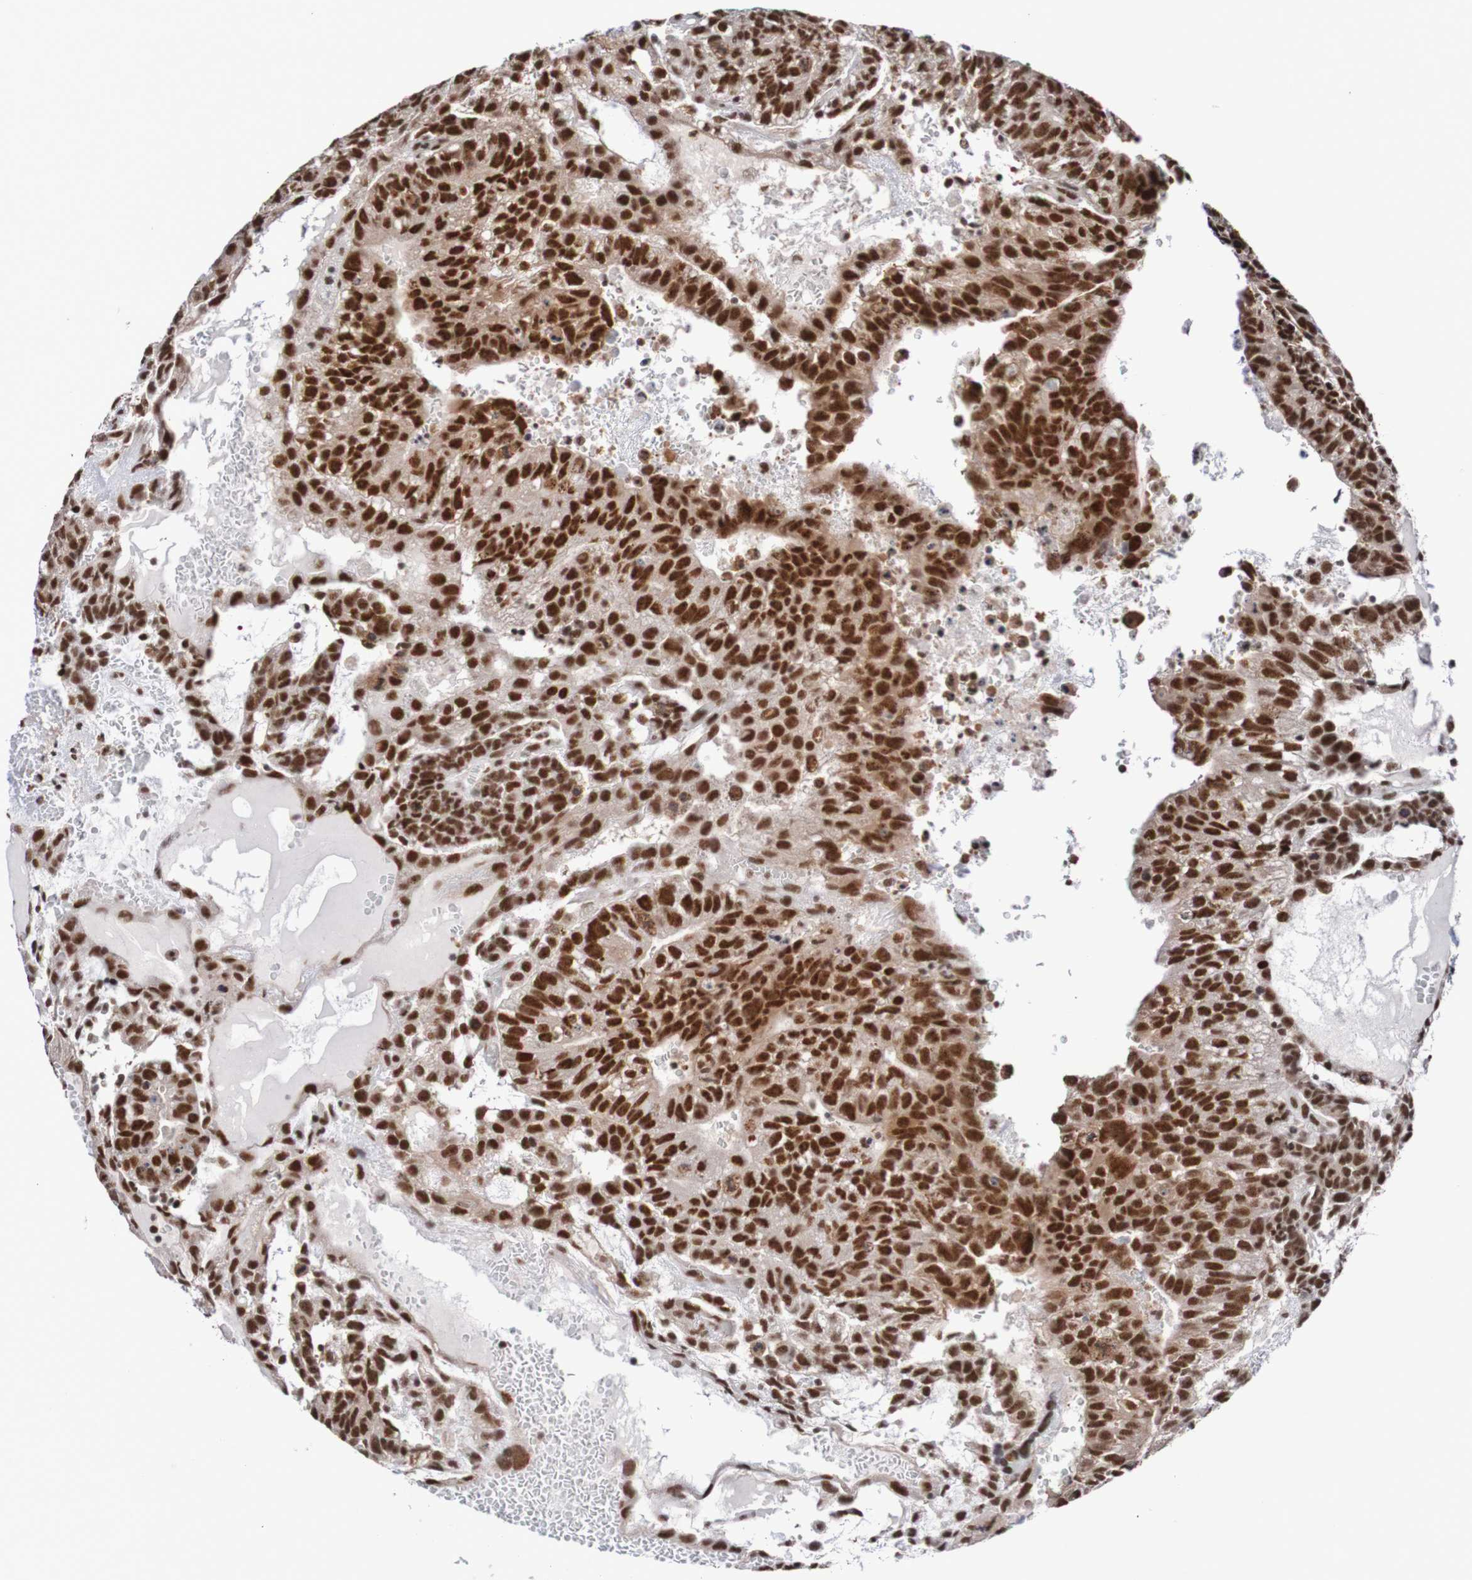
{"staining": {"intensity": "strong", "quantity": ">75%", "location": "nuclear"}, "tissue": "testis cancer", "cell_type": "Tumor cells", "image_type": "cancer", "snomed": [{"axis": "morphology", "description": "Seminoma, NOS"}, {"axis": "morphology", "description": "Carcinoma, Embryonal, NOS"}, {"axis": "topography", "description": "Testis"}], "caption": "Protein analysis of testis cancer tissue demonstrates strong nuclear staining in about >75% of tumor cells.", "gene": "CDC5L", "patient": {"sex": "male", "age": 52}}